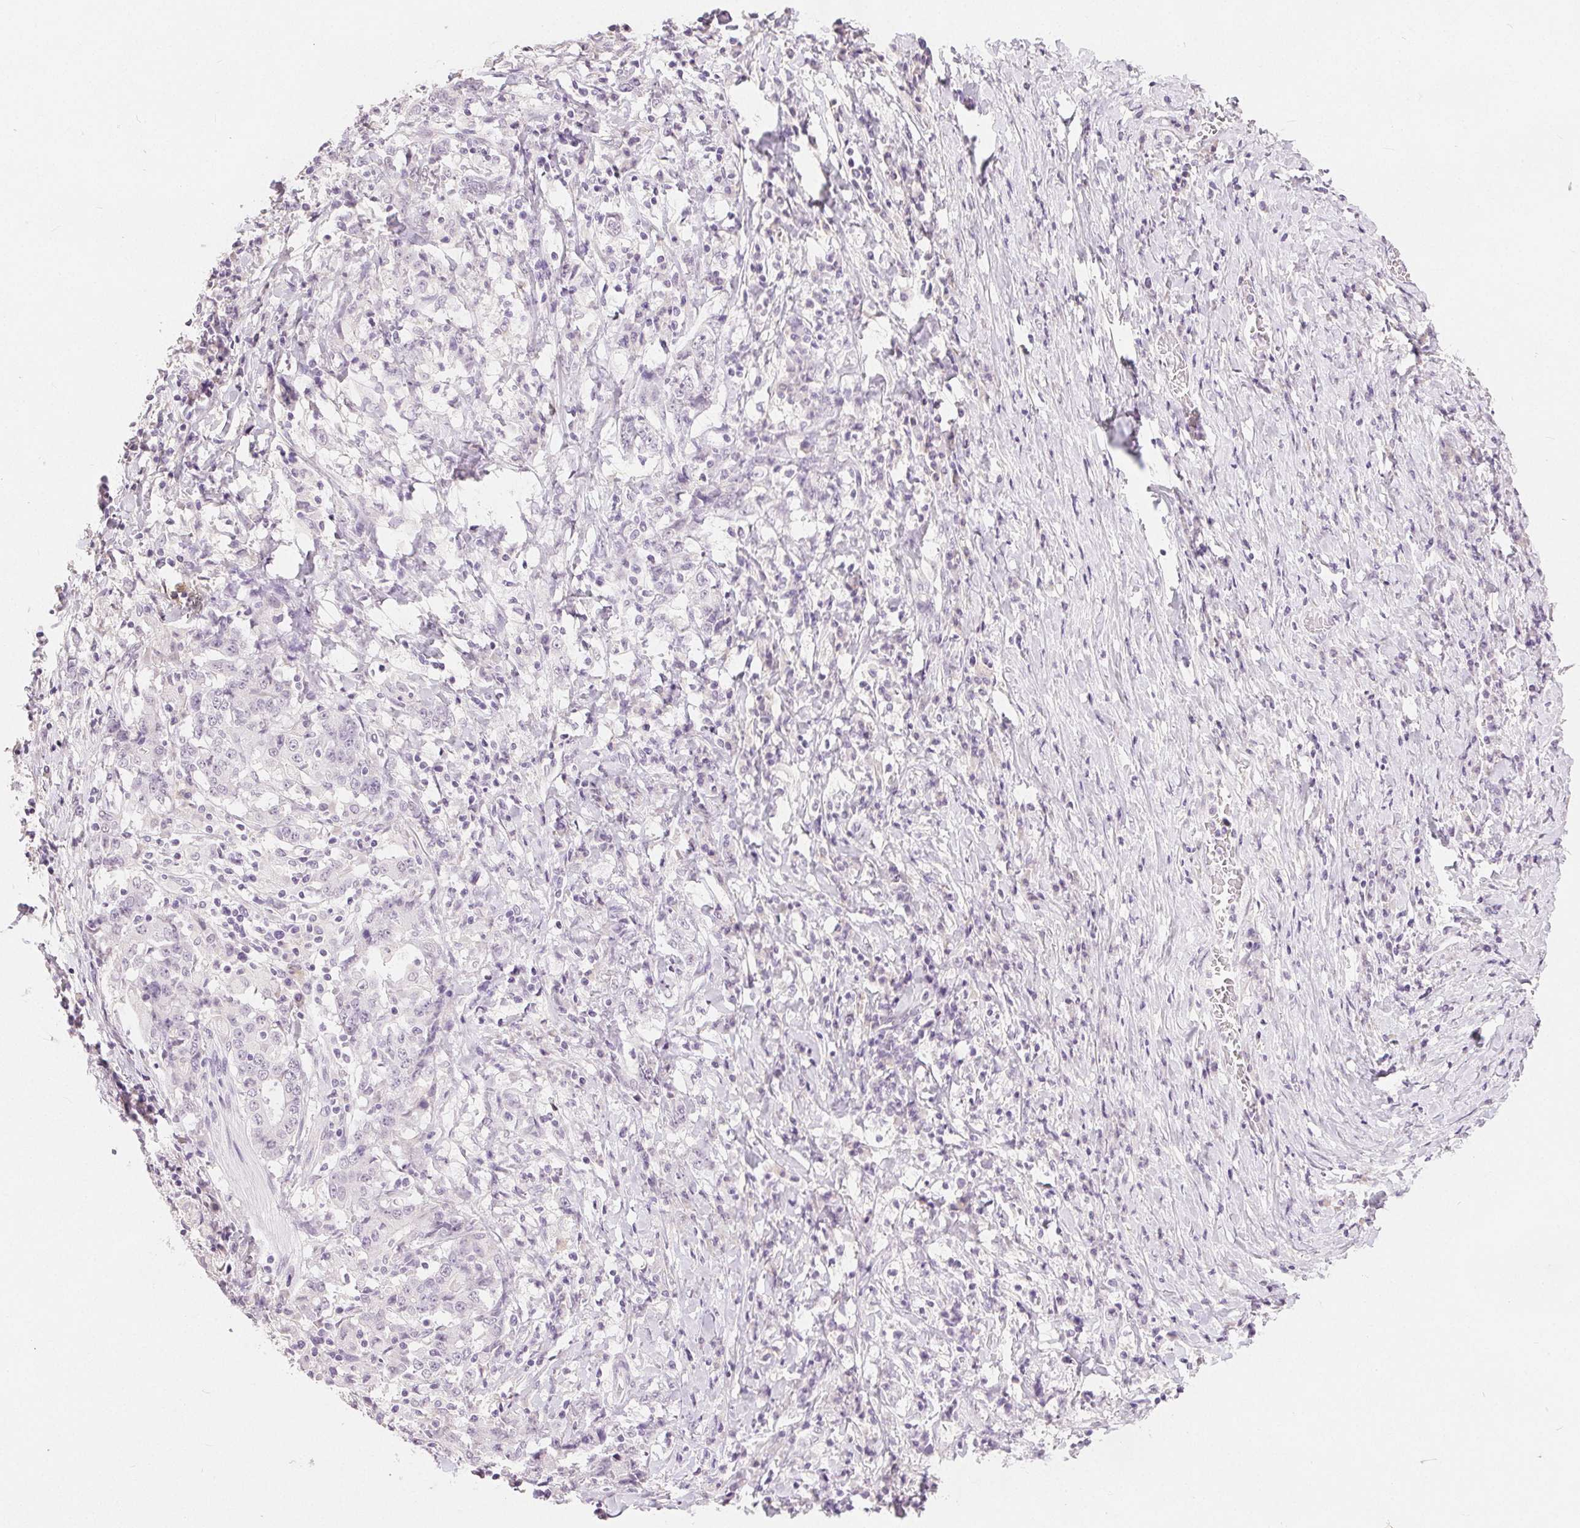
{"staining": {"intensity": "negative", "quantity": "none", "location": "none"}, "tissue": "stomach cancer", "cell_type": "Tumor cells", "image_type": "cancer", "snomed": [{"axis": "morphology", "description": "Normal tissue, NOS"}, {"axis": "morphology", "description": "Adenocarcinoma, NOS"}, {"axis": "topography", "description": "Stomach, upper"}, {"axis": "topography", "description": "Stomach"}], "caption": "This is an immunohistochemistry photomicrograph of human stomach cancer (adenocarcinoma). There is no expression in tumor cells.", "gene": "CA12", "patient": {"sex": "male", "age": 59}}